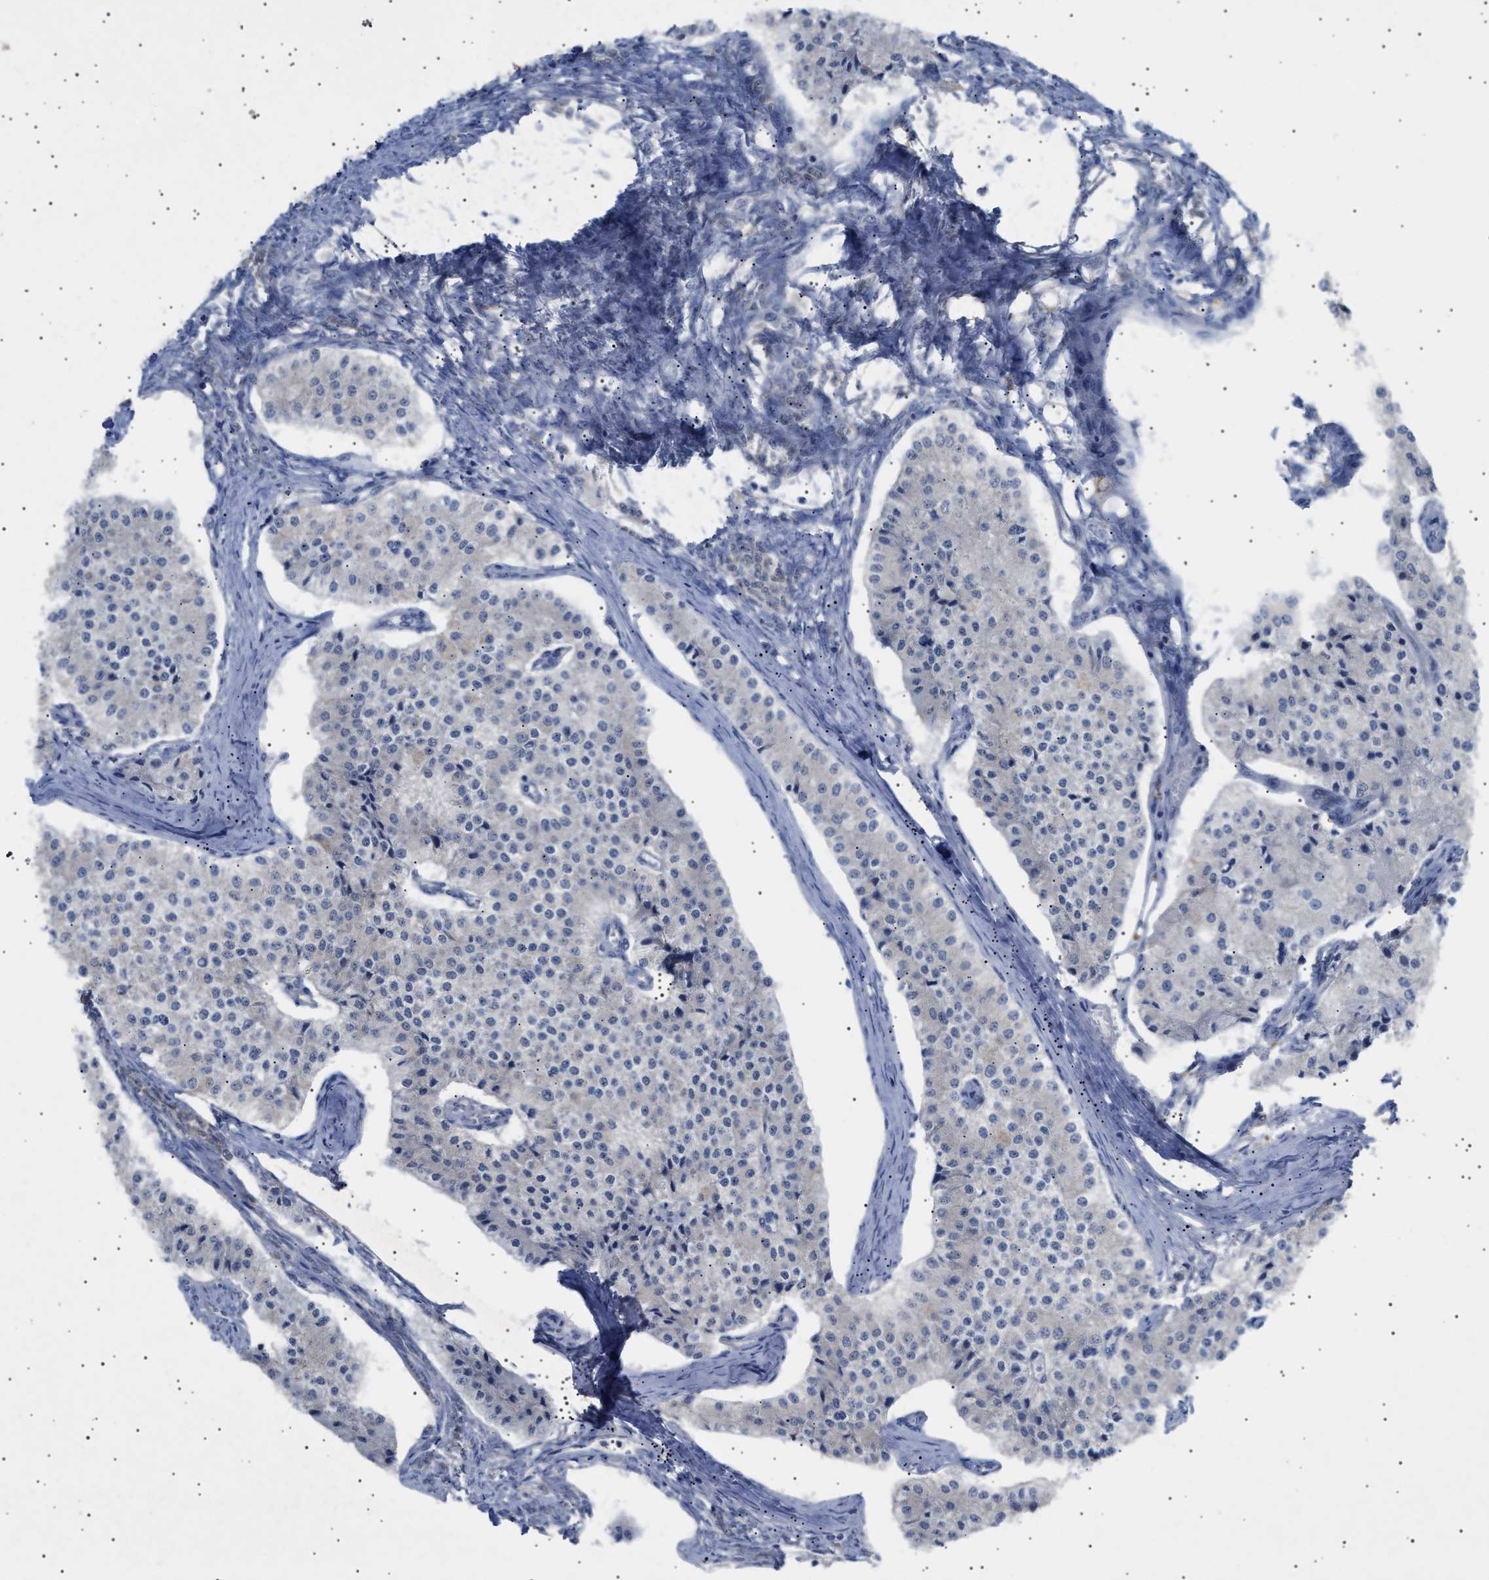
{"staining": {"intensity": "negative", "quantity": "none", "location": "none"}, "tissue": "carcinoid", "cell_type": "Tumor cells", "image_type": "cancer", "snomed": [{"axis": "morphology", "description": "Carcinoid, malignant, NOS"}, {"axis": "topography", "description": "Colon"}], "caption": "Immunohistochemistry micrograph of carcinoid (malignant) stained for a protein (brown), which reveals no positivity in tumor cells. Brightfield microscopy of IHC stained with DAB (brown) and hematoxylin (blue), captured at high magnification.", "gene": "SIRT5", "patient": {"sex": "female", "age": 52}}